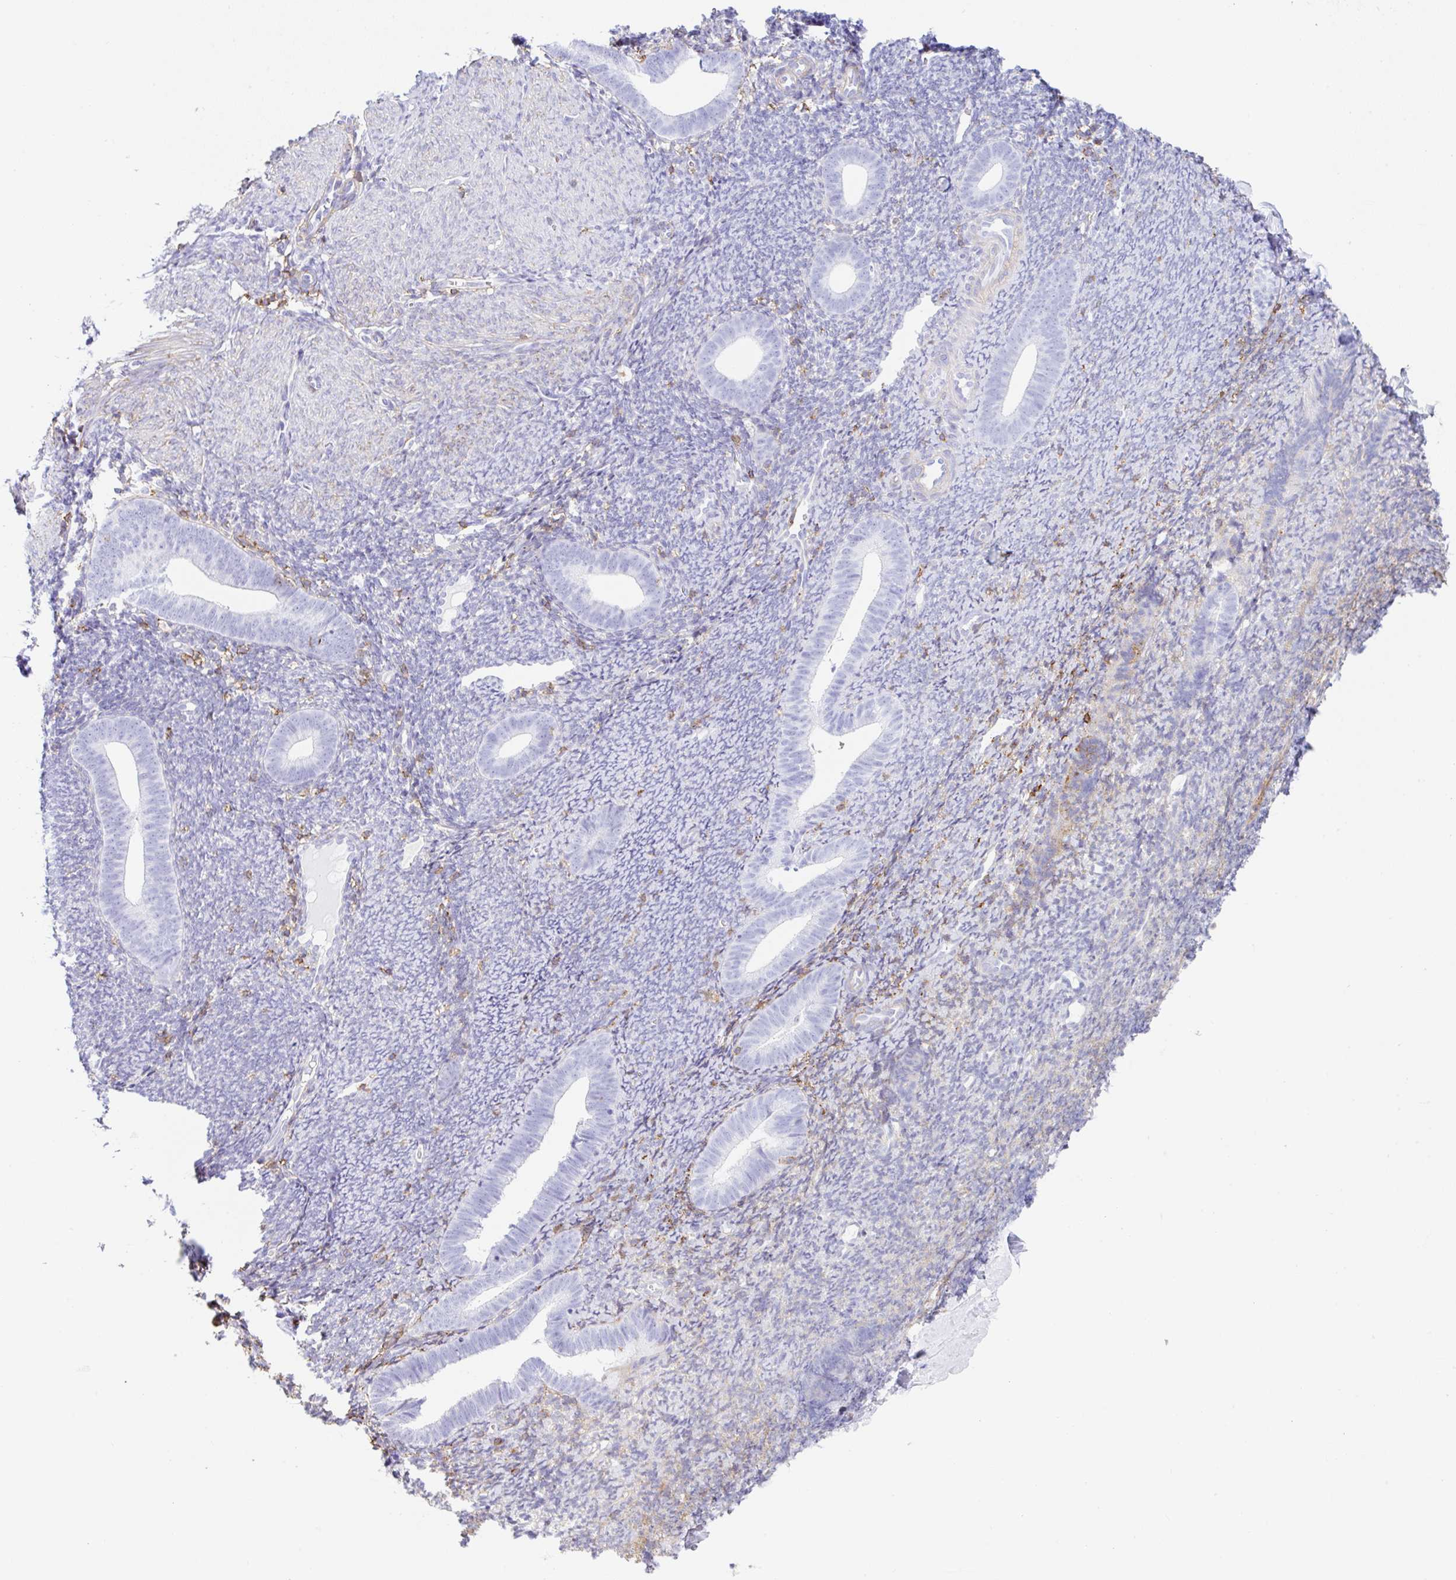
{"staining": {"intensity": "weak", "quantity": "<25%", "location": "cytoplasmic/membranous"}, "tissue": "endometrium", "cell_type": "Cells in endometrial stroma", "image_type": "normal", "snomed": [{"axis": "morphology", "description": "Normal tissue, NOS"}, {"axis": "topography", "description": "Endometrium"}], "caption": "An image of endometrium stained for a protein exhibits no brown staining in cells in endometrial stroma. The staining was performed using DAB to visualize the protein expression in brown, while the nuclei were stained in blue with hematoxylin (Magnification: 20x).", "gene": "MTTP", "patient": {"sex": "female", "age": 39}}